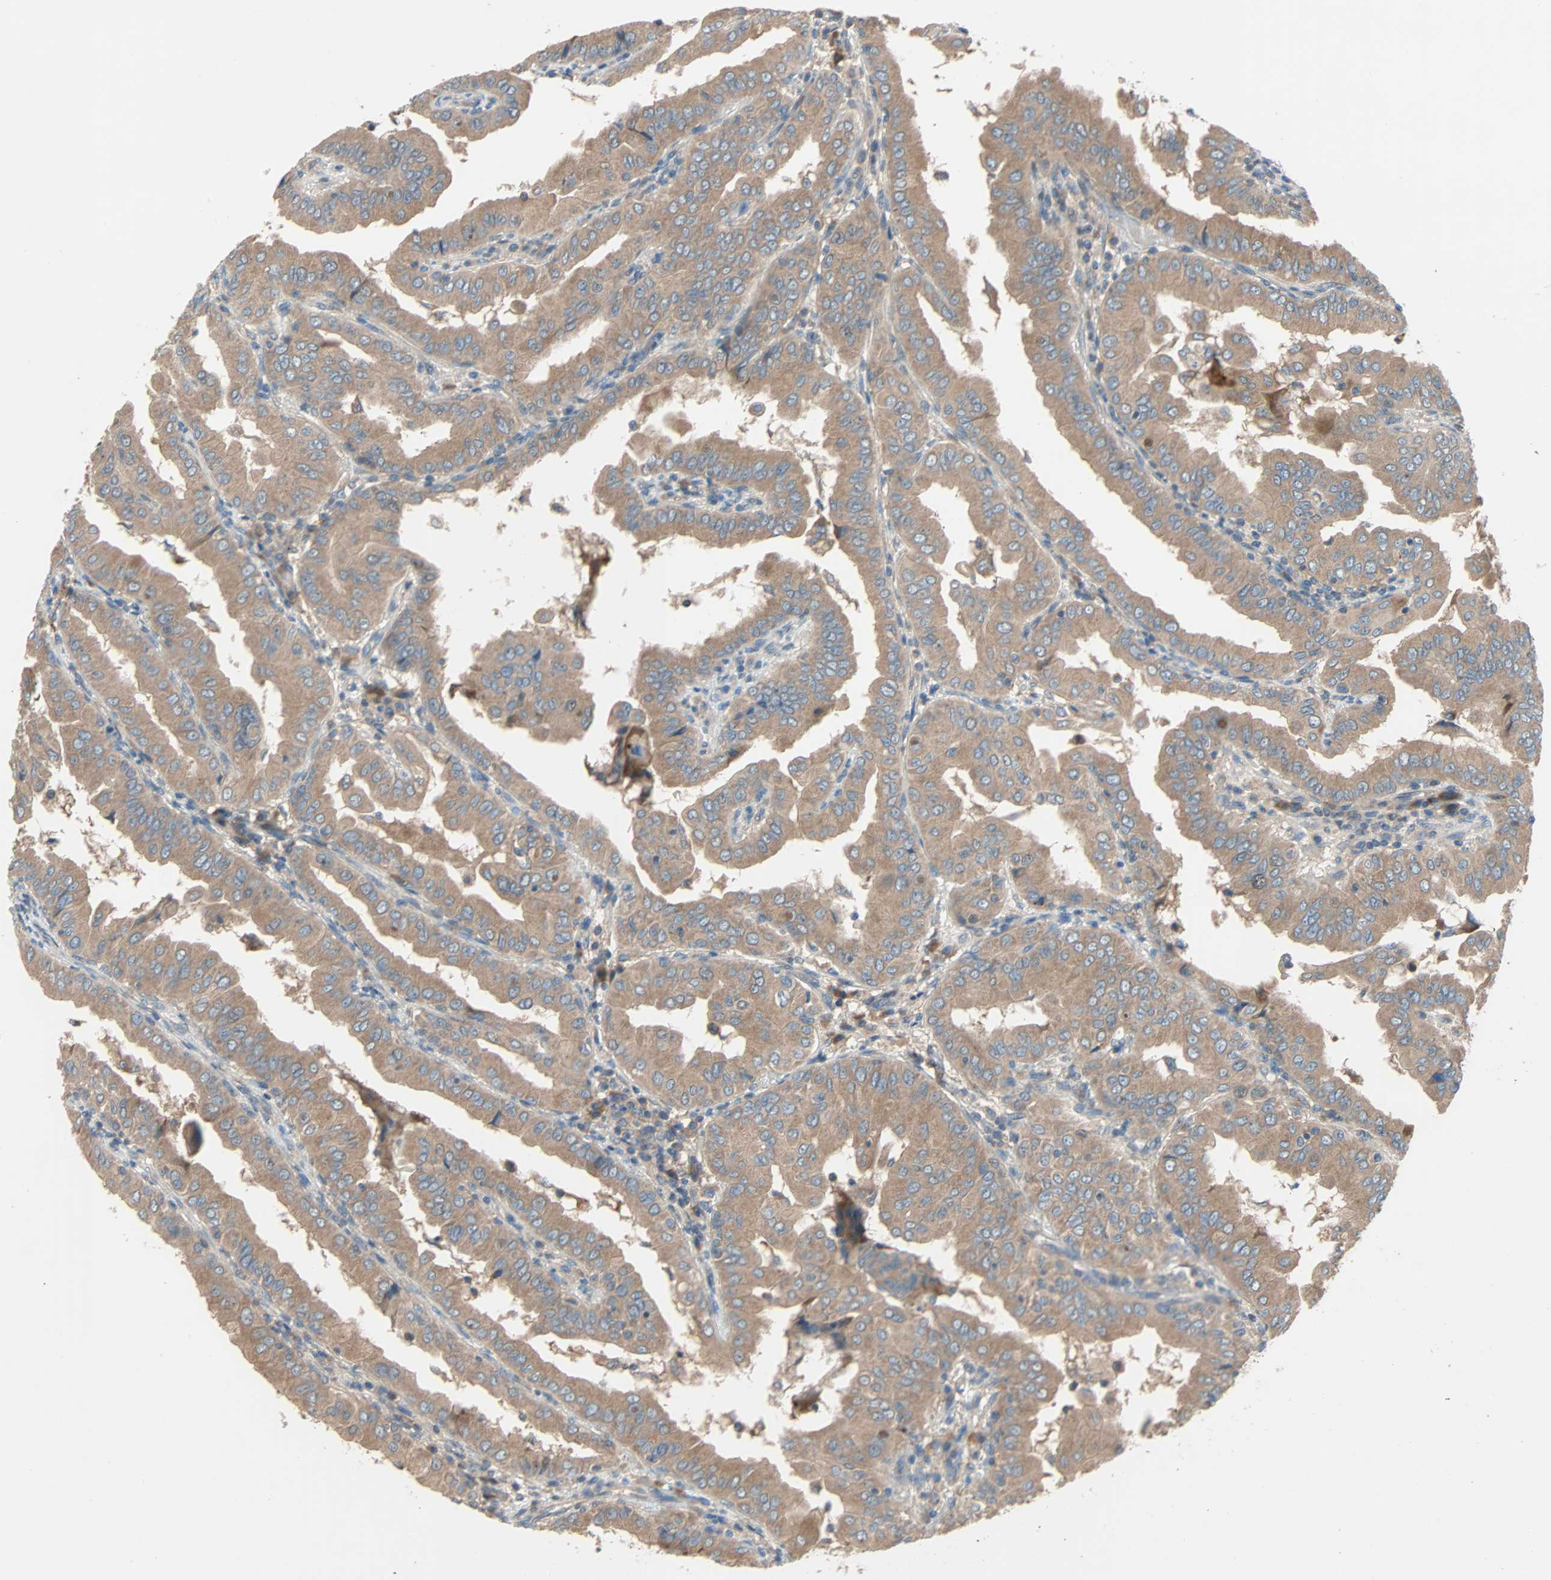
{"staining": {"intensity": "moderate", "quantity": ">75%", "location": "cytoplasmic/membranous"}, "tissue": "thyroid cancer", "cell_type": "Tumor cells", "image_type": "cancer", "snomed": [{"axis": "morphology", "description": "Papillary adenocarcinoma, NOS"}, {"axis": "topography", "description": "Thyroid gland"}], "caption": "Human thyroid papillary adenocarcinoma stained with a brown dye exhibits moderate cytoplasmic/membranous positive staining in approximately >75% of tumor cells.", "gene": "XYLT1", "patient": {"sex": "male", "age": 33}}